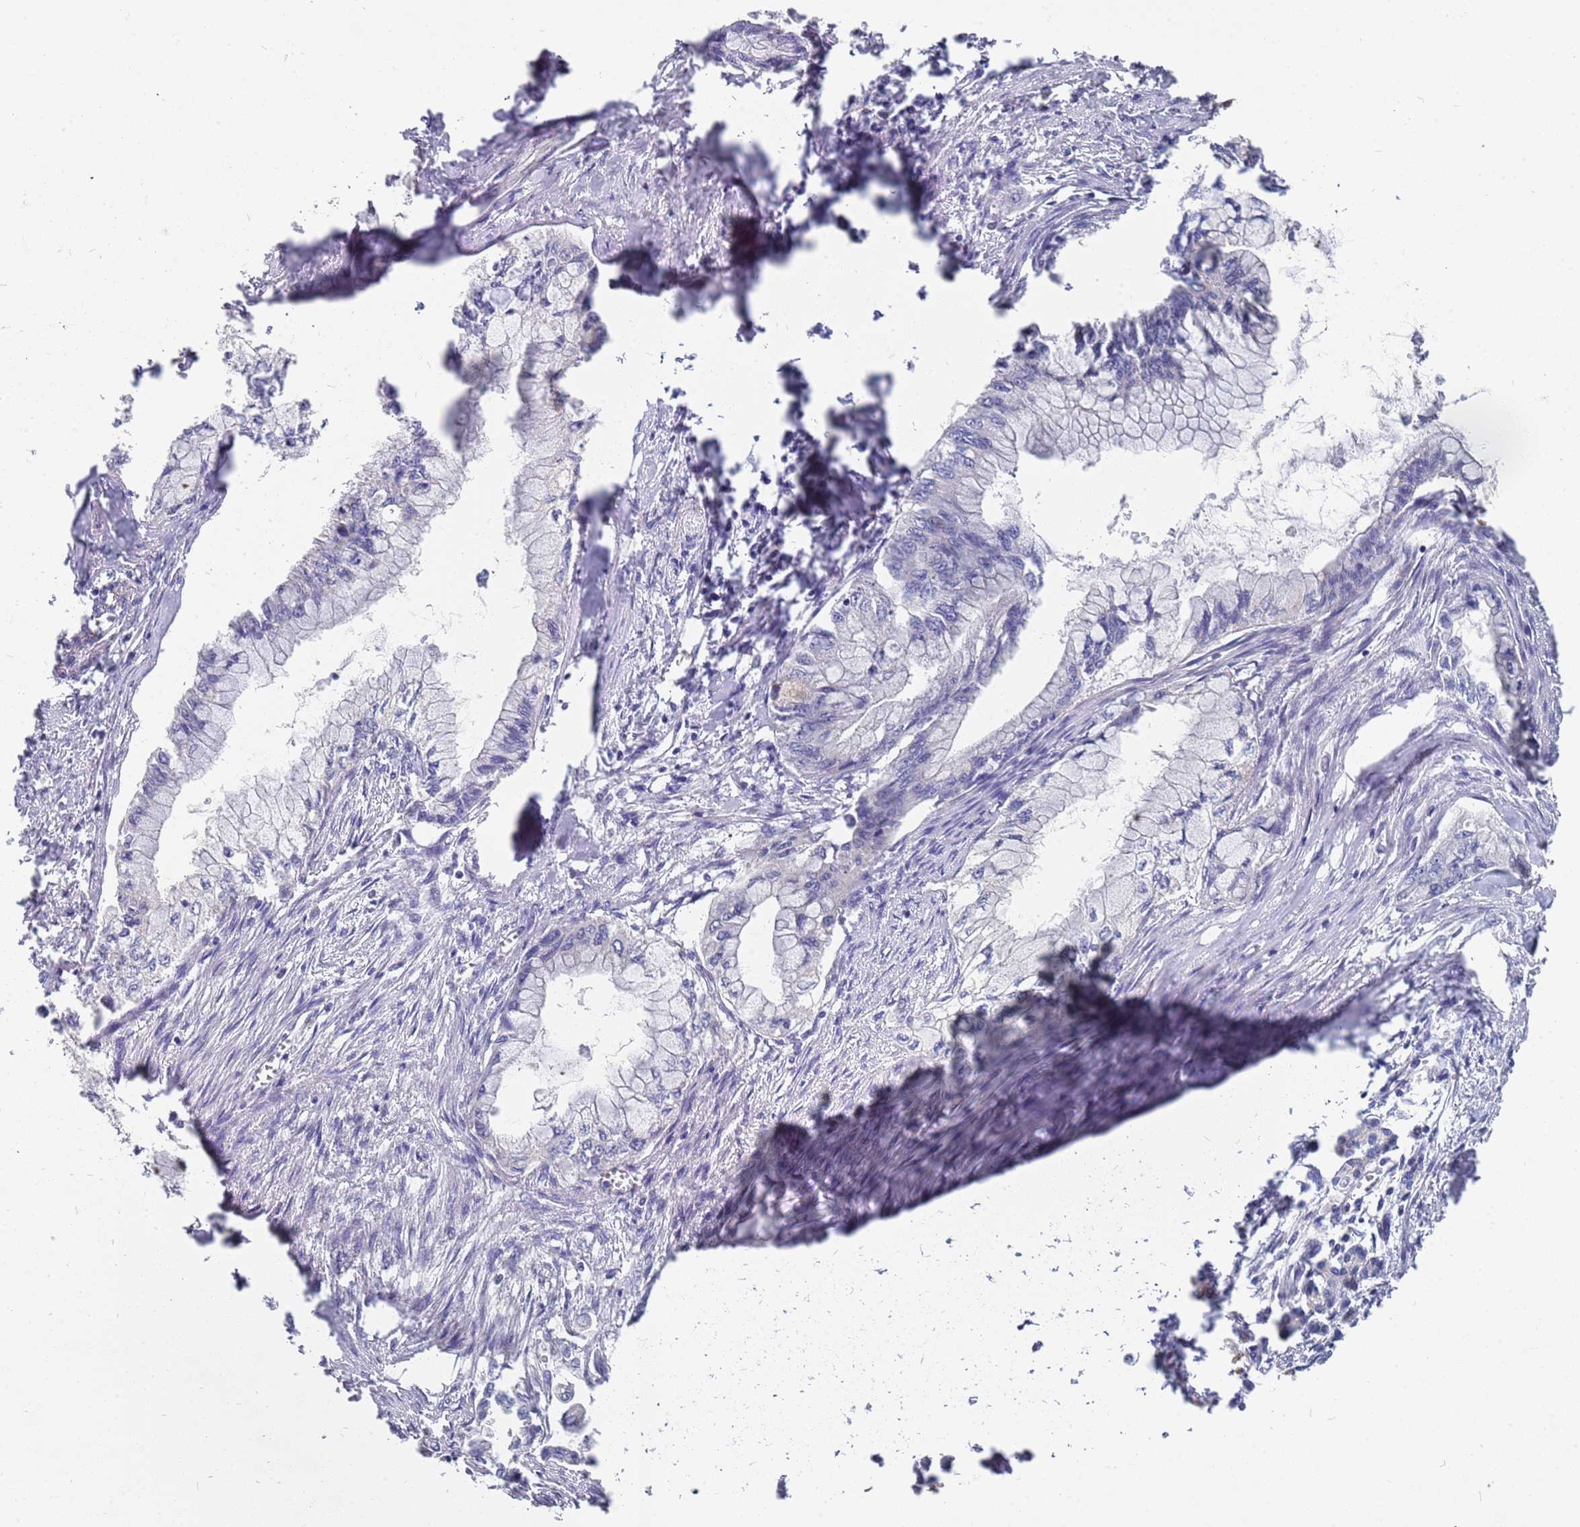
{"staining": {"intensity": "negative", "quantity": "none", "location": "none"}, "tissue": "pancreatic cancer", "cell_type": "Tumor cells", "image_type": "cancer", "snomed": [{"axis": "morphology", "description": "Adenocarcinoma, NOS"}, {"axis": "topography", "description": "Pancreas"}], "caption": "An image of human pancreatic cancer (adenocarcinoma) is negative for staining in tumor cells.", "gene": "TCEANC2", "patient": {"sex": "male", "age": 48}}